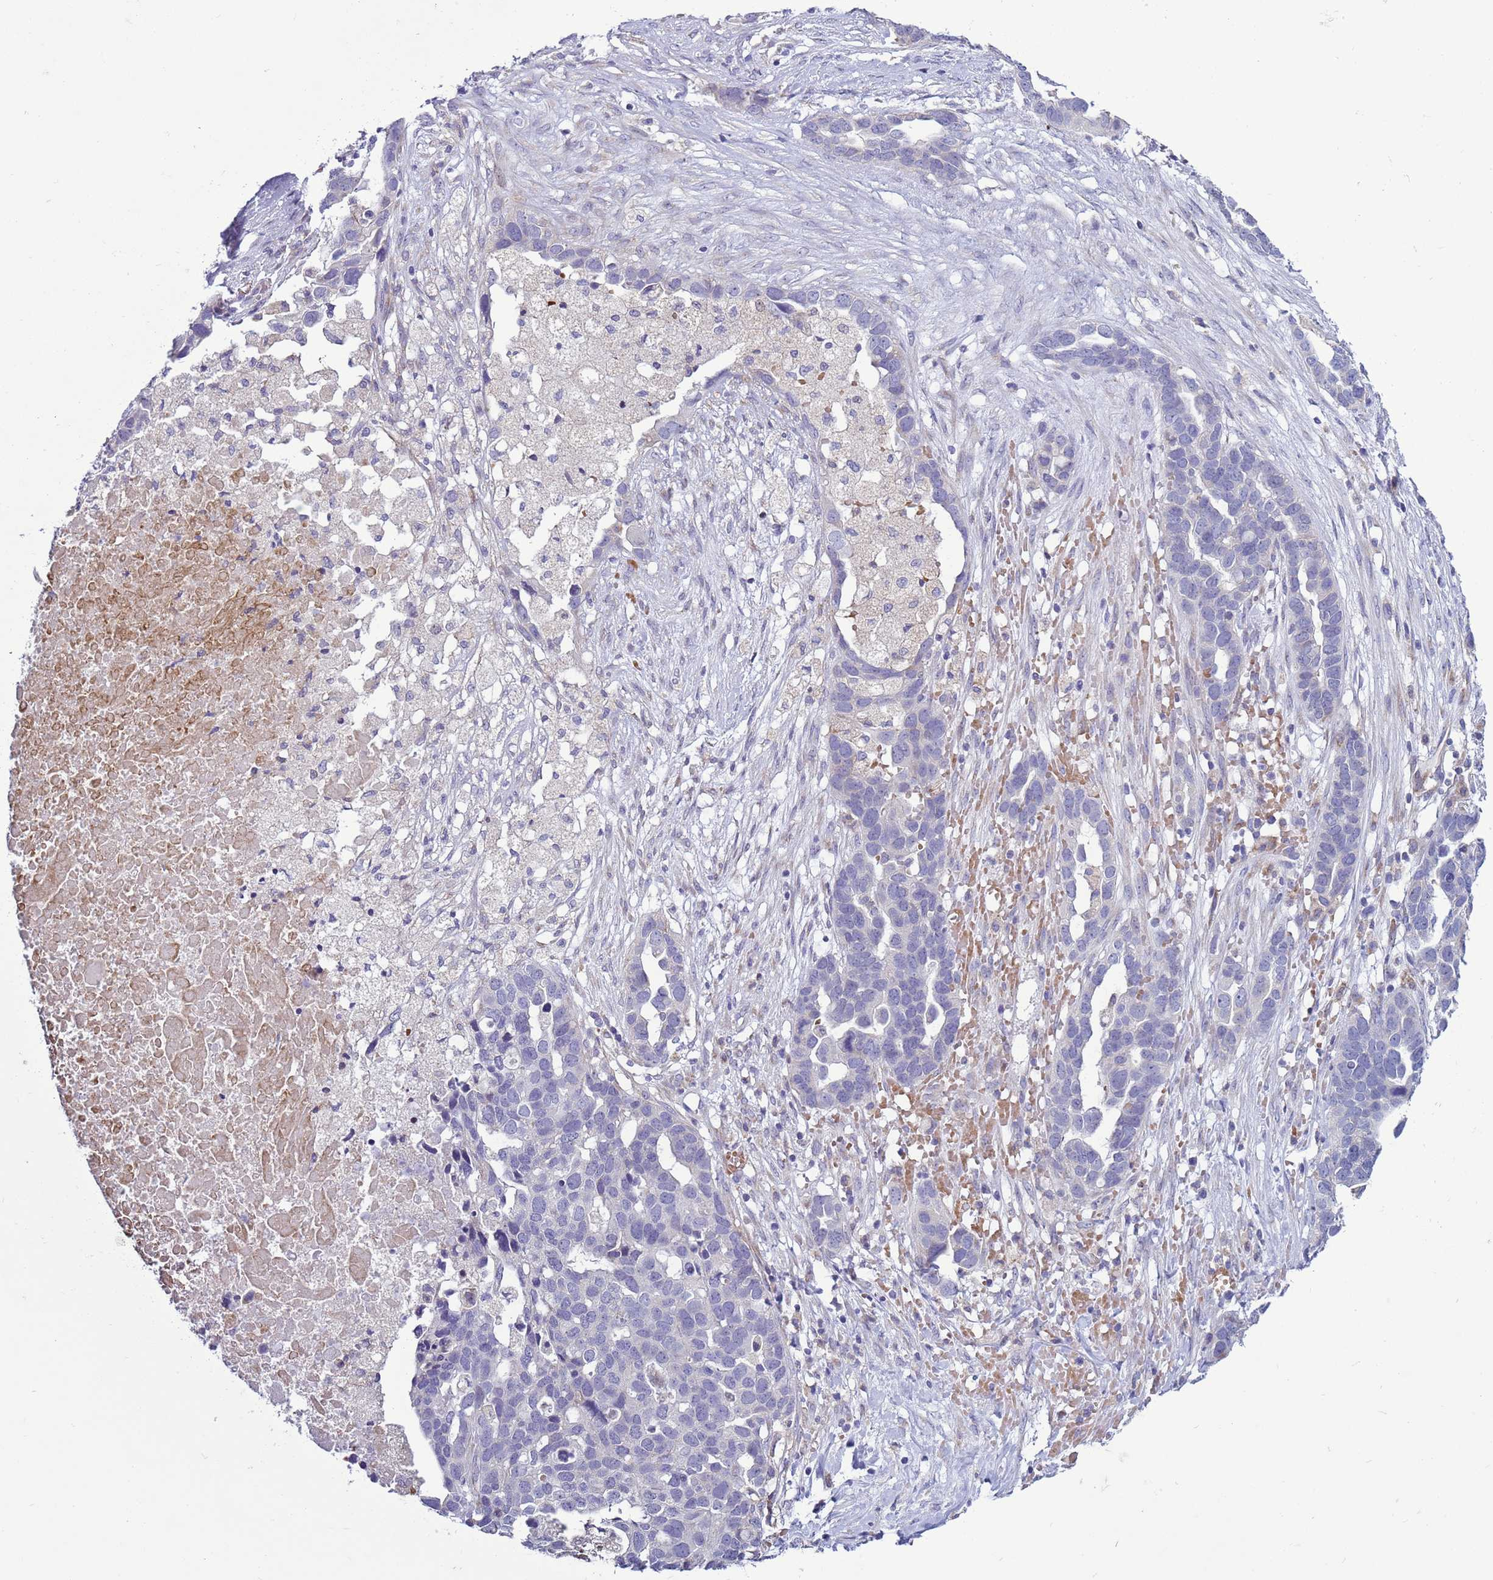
{"staining": {"intensity": "negative", "quantity": "none", "location": "none"}, "tissue": "ovarian cancer", "cell_type": "Tumor cells", "image_type": "cancer", "snomed": [{"axis": "morphology", "description": "Cystadenocarcinoma, serous, NOS"}, {"axis": "topography", "description": "Ovary"}], "caption": "High magnification brightfield microscopy of serous cystadenocarcinoma (ovarian) stained with DAB (3,3'-diaminobenzidine) (brown) and counterstained with hematoxylin (blue): tumor cells show no significant staining. The staining is performed using DAB (3,3'-diaminobenzidine) brown chromogen with nuclei counter-stained in using hematoxylin.", "gene": "ABHD17B", "patient": {"sex": "female", "age": 54}}